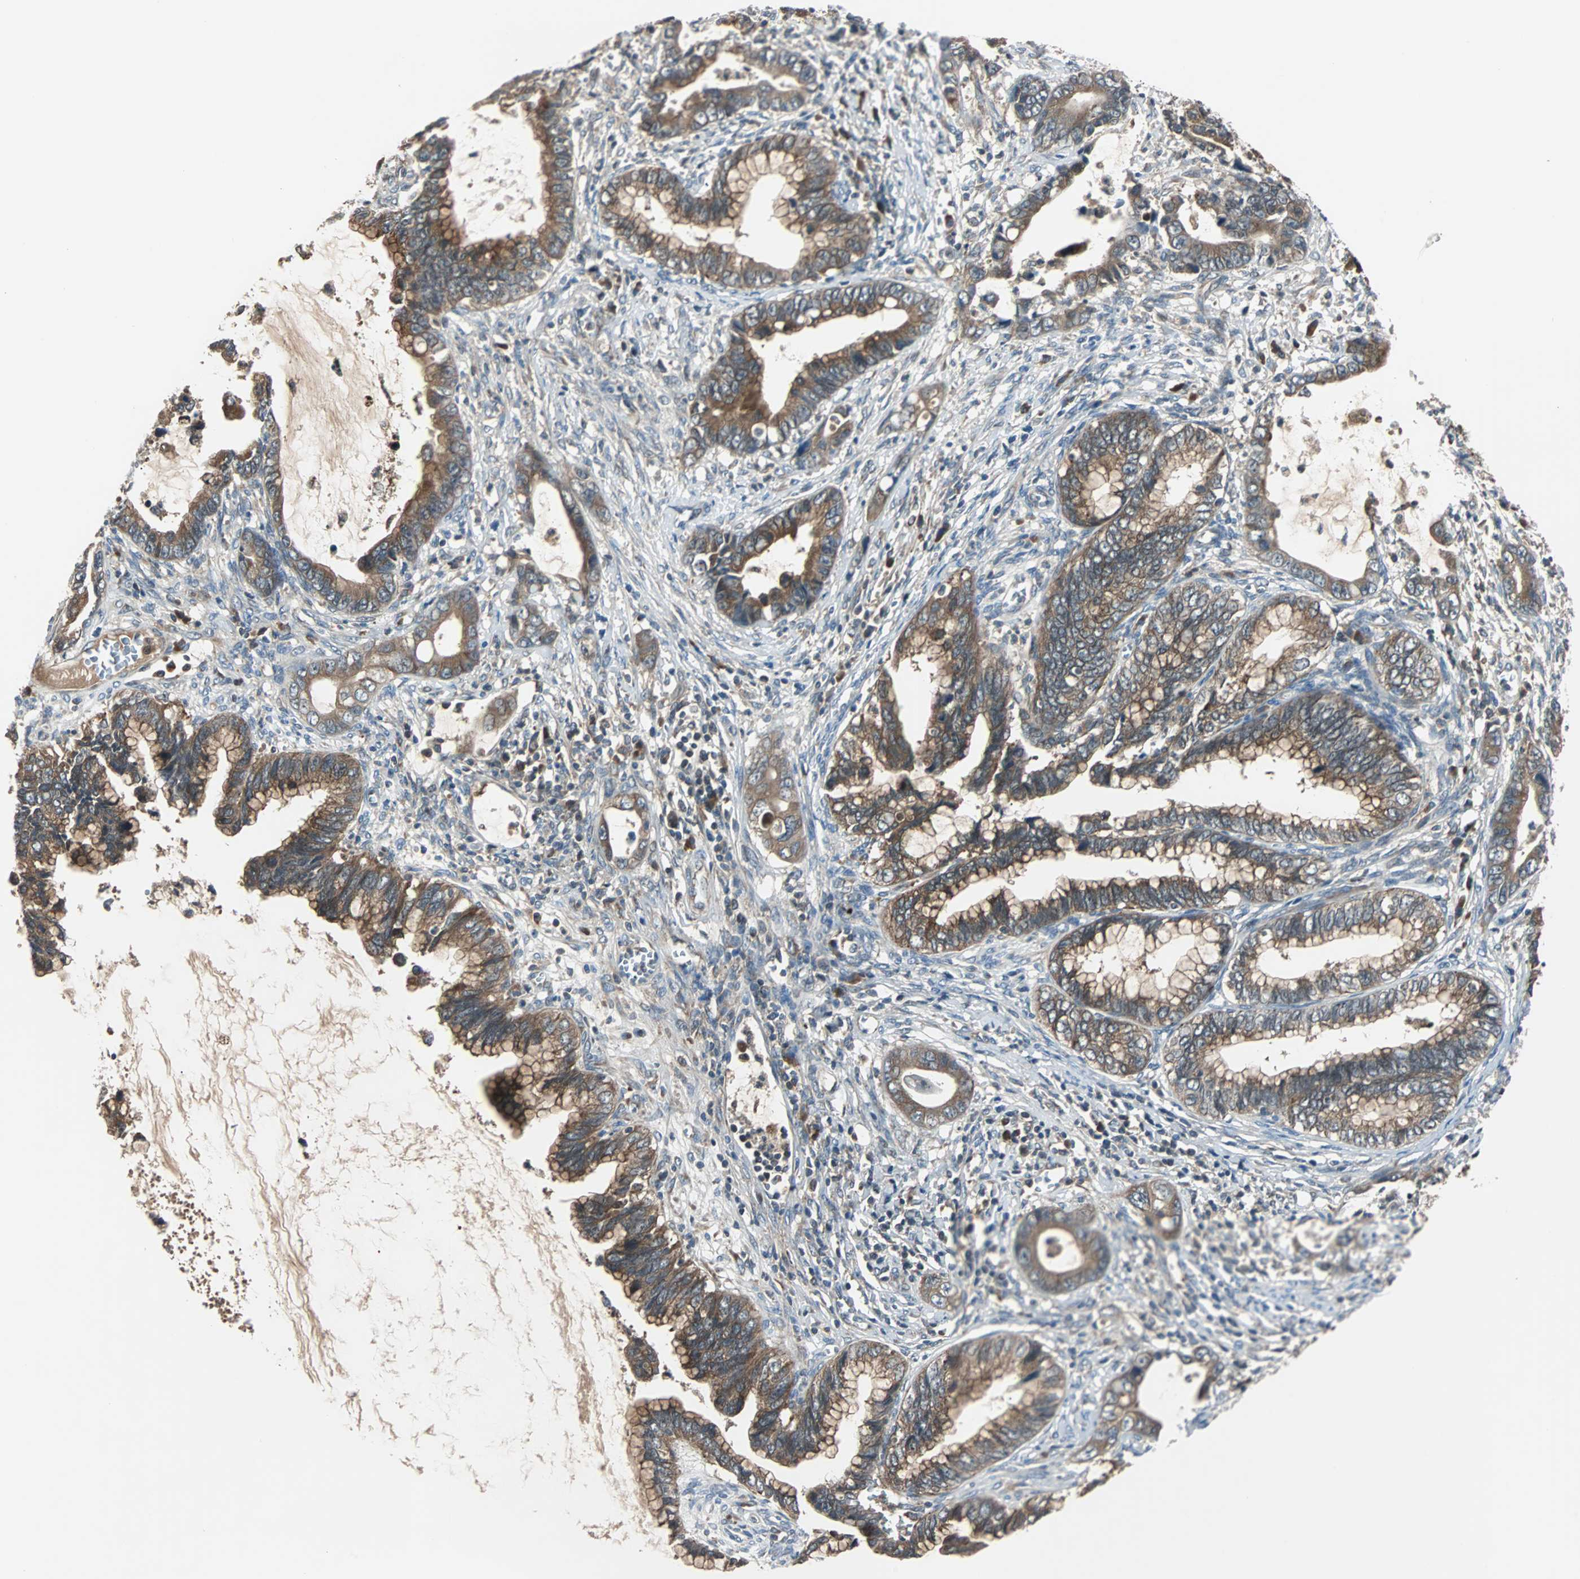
{"staining": {"intensity": "moderate", "quantity": ">75%", "location": "cytoplasmic/membranous"}, "tissue": "cervical cancer", "cell_type": "Tumor cells", "image_type": "cancer", "snomed": [{"axis": "morphology", "description": "Adenocarcinoma, NOS"}, {"axis": "topography", "description": "Cervix"}], "caption": "The histopathology image exhibits immunohistochemical staining of cervical cancer (adenocarcinoma). There is moderate cytoplasmic/membranous staining is identified in approximately >75% of tumor cells.", "gene": "ARF1", "patient": {"sex": "female", "age": 44}}